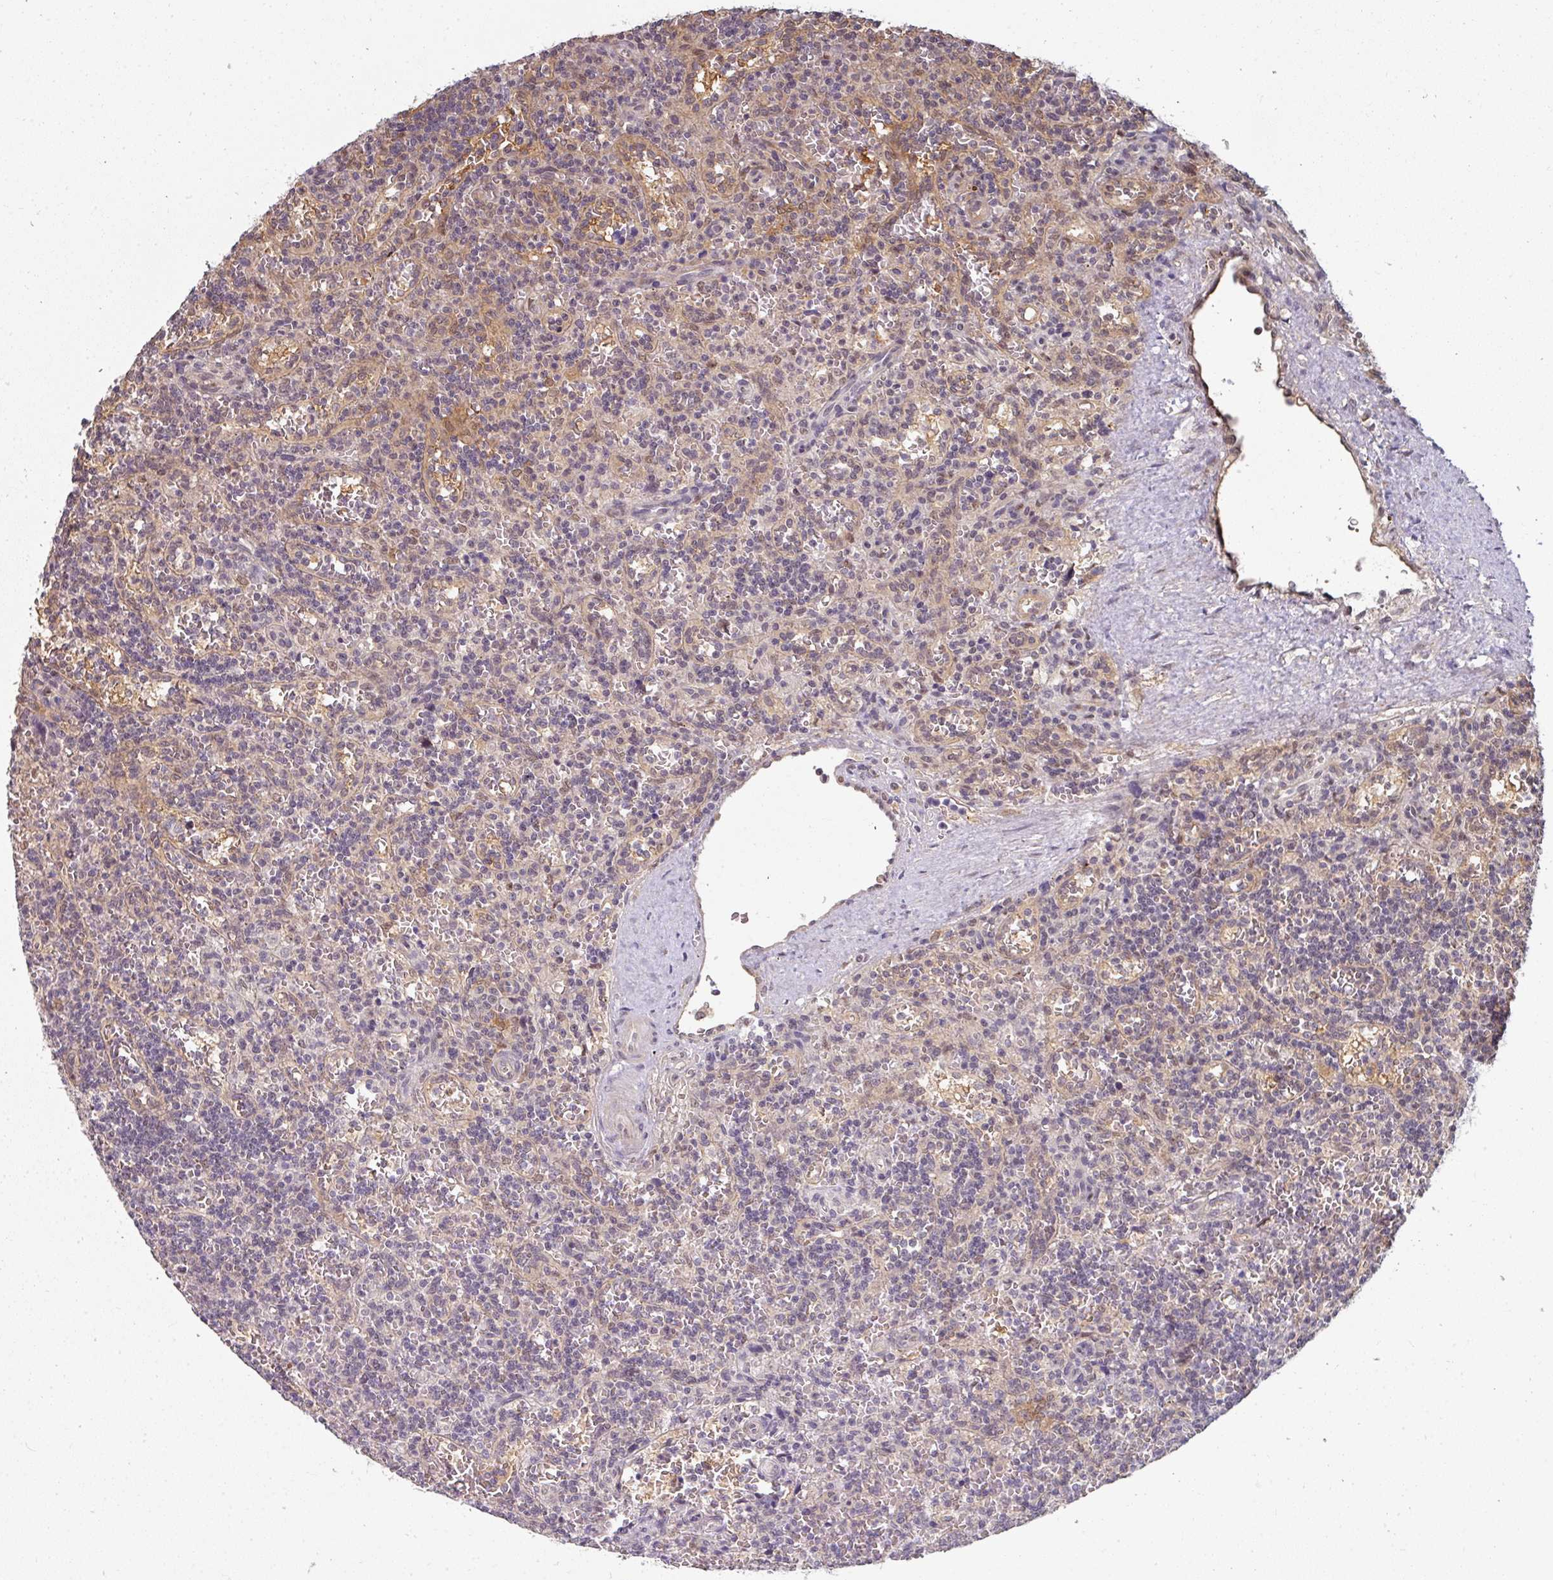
{"staining": {"intensity": "negative", "quantity": "none", "location": "none"}, "tissue": "lymphoma", "cell_type": "Tumor cells", "image_type": "cancer", "snomed": [{"axis": "morphology", "description": "Malignant lymphoma, non-Hodgkin's type, Low grade"}, {"axis": "topography", "description": "Spleen"}], "caption": "This image is of lymphoma stained with immunohistochemistry to label a protein in brown with the nuclei are counter-stained blue. There is no staining in tumor cells.", "gene": "GTF2H3", "patient": {"sex": "male", "age": 73}}